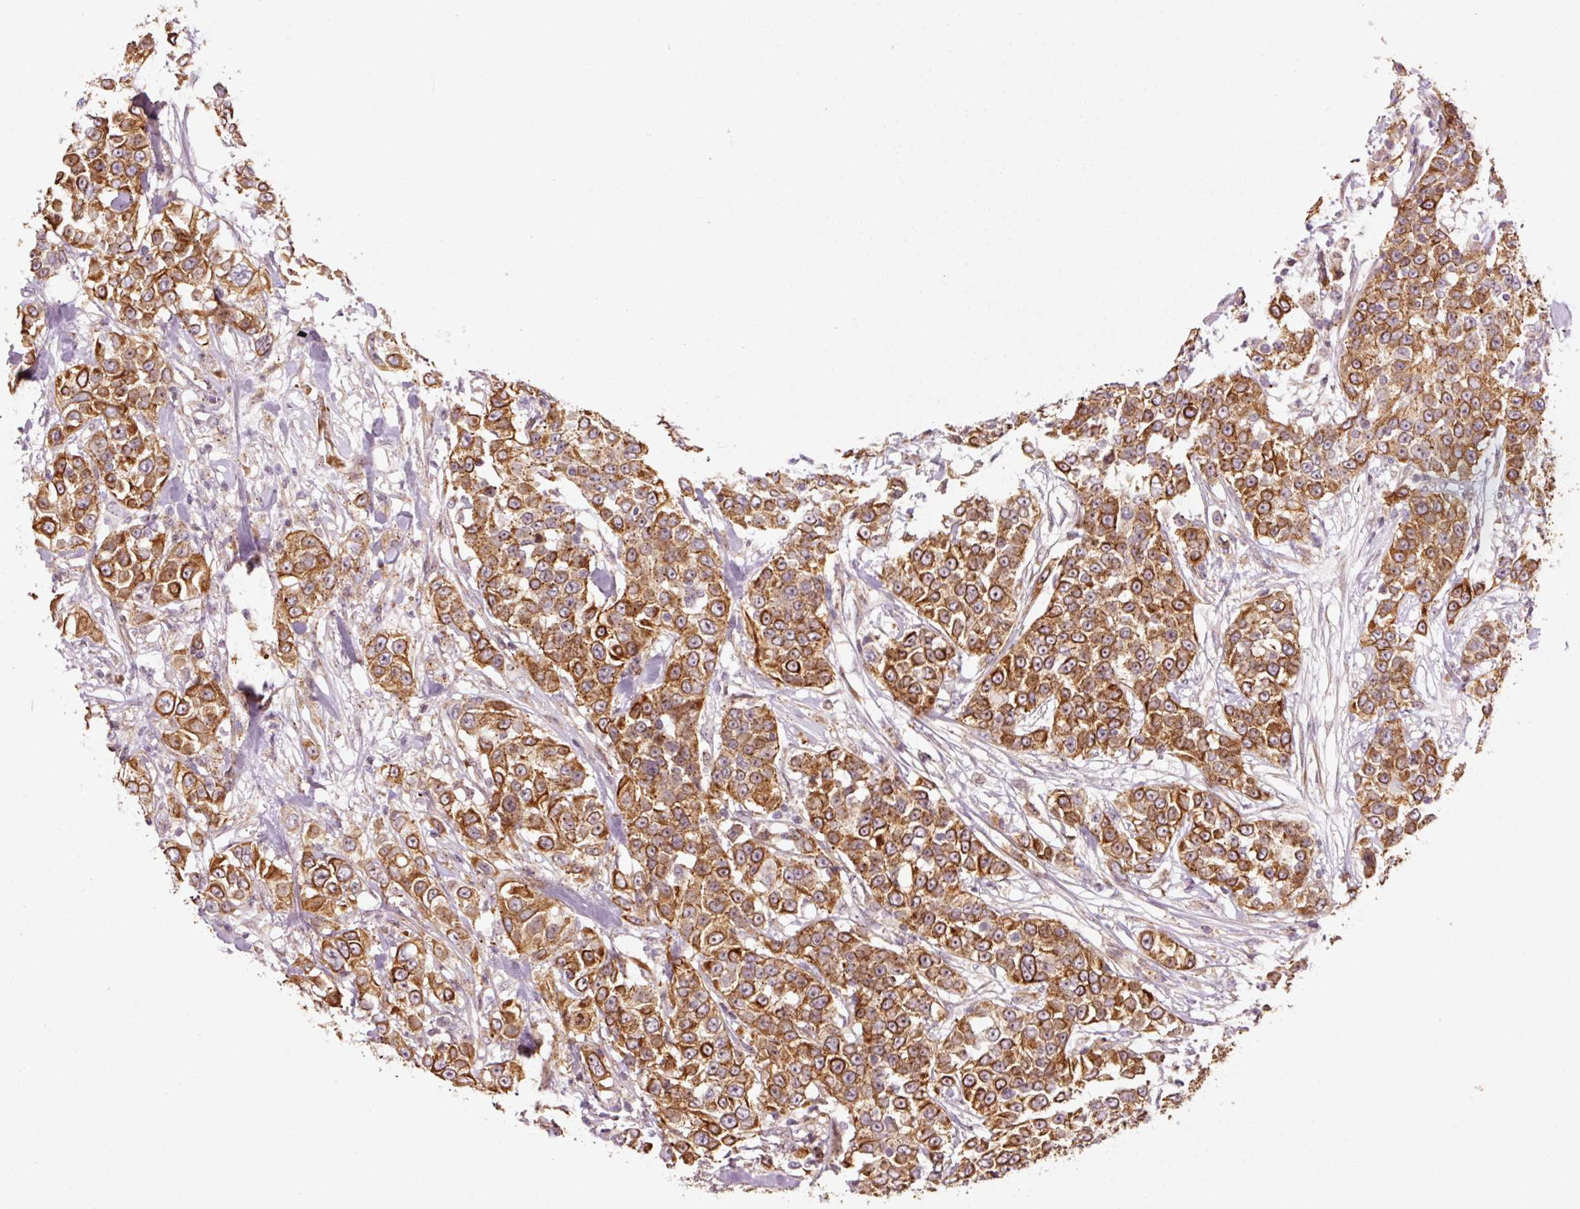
{"staining": {"intensity": "strong", "quantity": ">75%", "location": "cytoplasmic/membranous"}, "tissue": "urothelial cancer", "cell_type": "Tumor cells", "image_type": "cancer", "snomed": [{"axis": "morphology", "description": "Urothelial carcinoma, High grade"}, {"axis": "topography", "description": "Urinary bladder"}], "caption": "Urothelial cancer stained for a protein (brown) exhibits strong cytoplasmic/membranous positive positivity in approximately >75% of tumor cells.", "gene": "ANKRD20A1", "patient": {"sex": "female", "age": 80}}